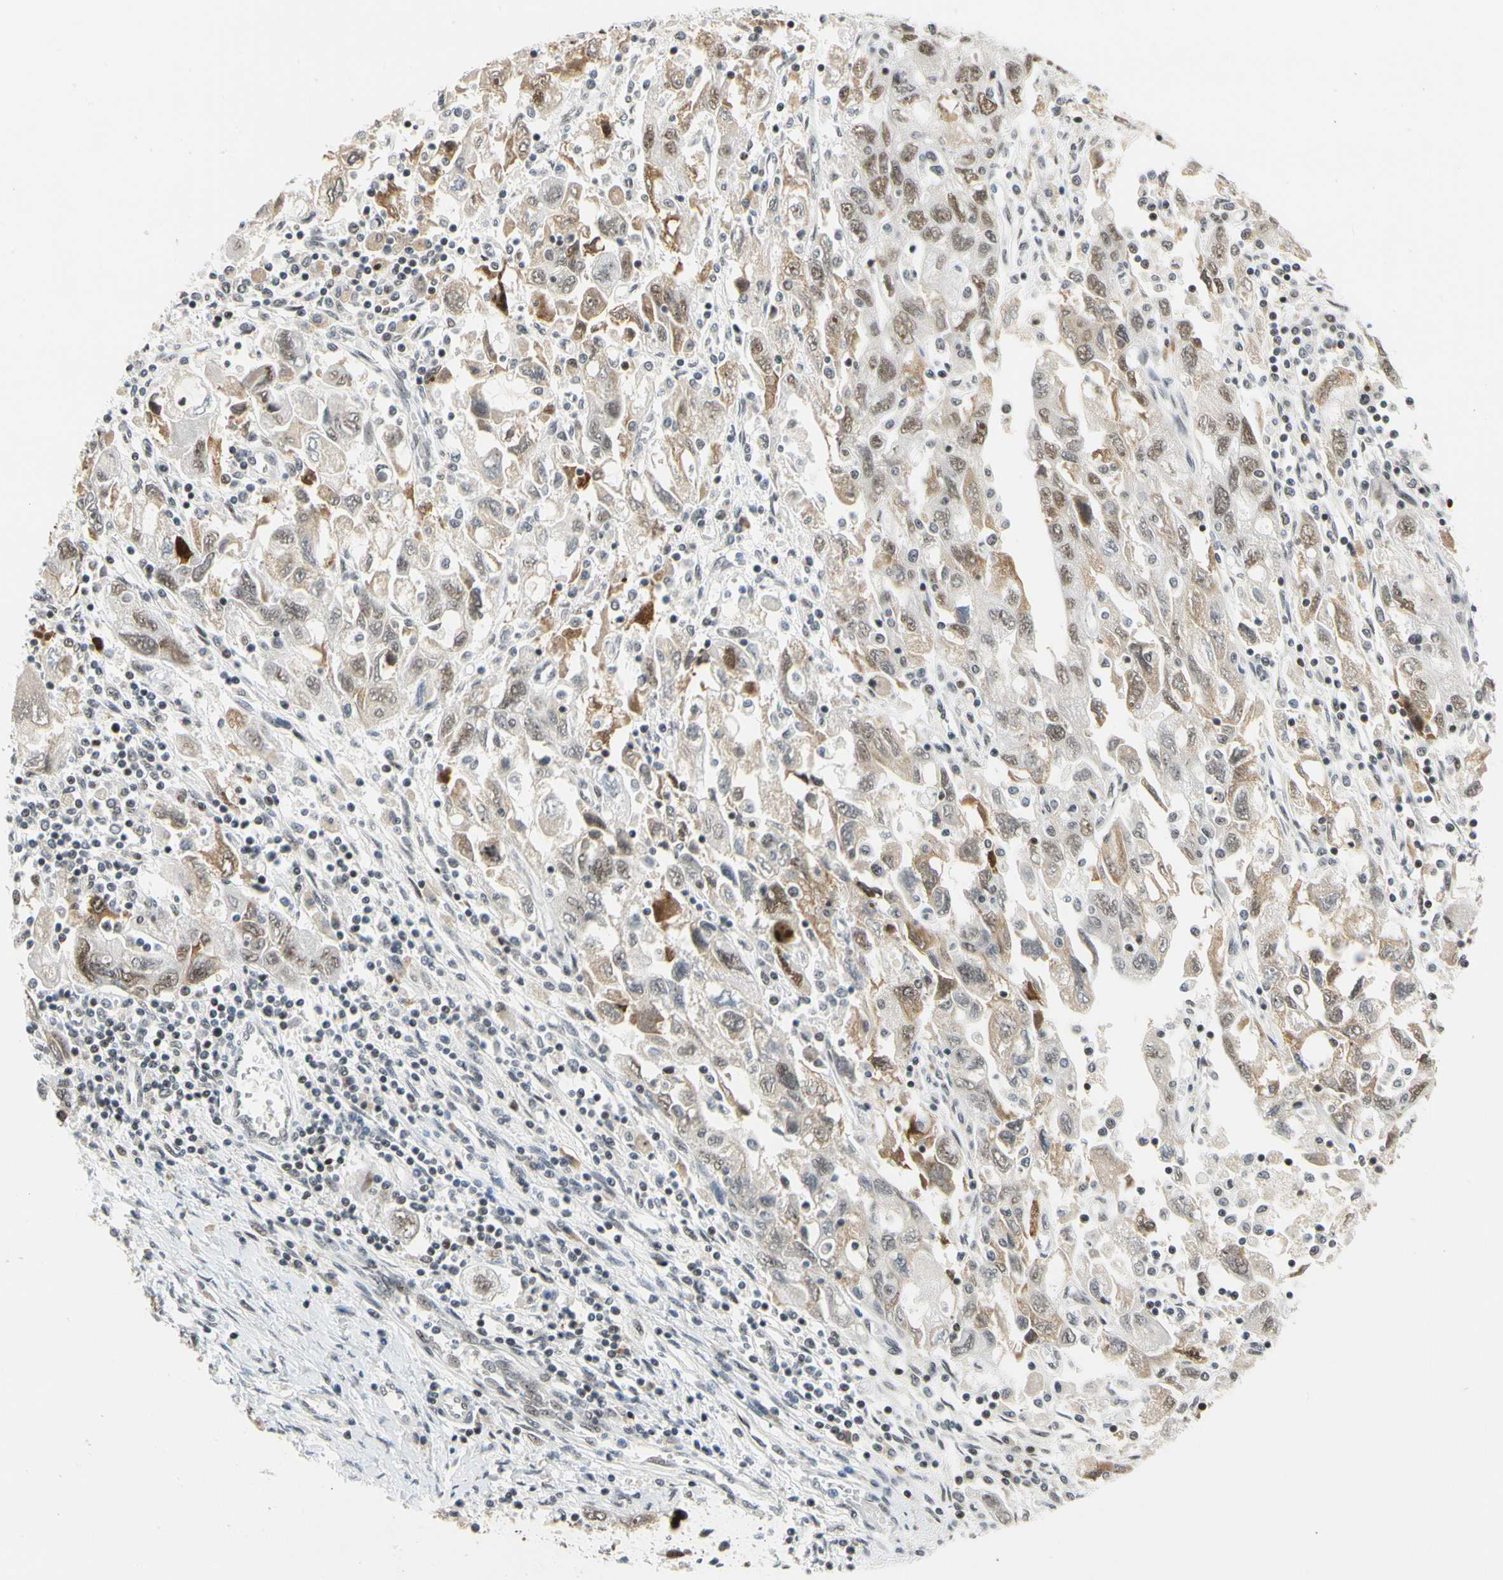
{"staining": {"intensity": "moderate", "quantity": "25%-75%", "location": "cytoplasmic/membranous,nuclear"}, "tissue": "ovarian cancer", "cell_type": "Tumor cells", "image_type": "cancer", "snomed": [{"axis": "morphology", "description": "Carcinoma, NOS"}, {"axis": "morphology", "description": "Cystadenocarcinoma, serous, NOS"}, {"axis": "topography", "description": "Ovary"}], "caption": "This image shows IHC staining of ovarian carcinoma, with medium moderate cytoplasmic/membranous and nuclear expression in about 25%-75% of tumor cells.", "gene": "ZSCAN16", "patient": {"sex": "female", "age": 69}}